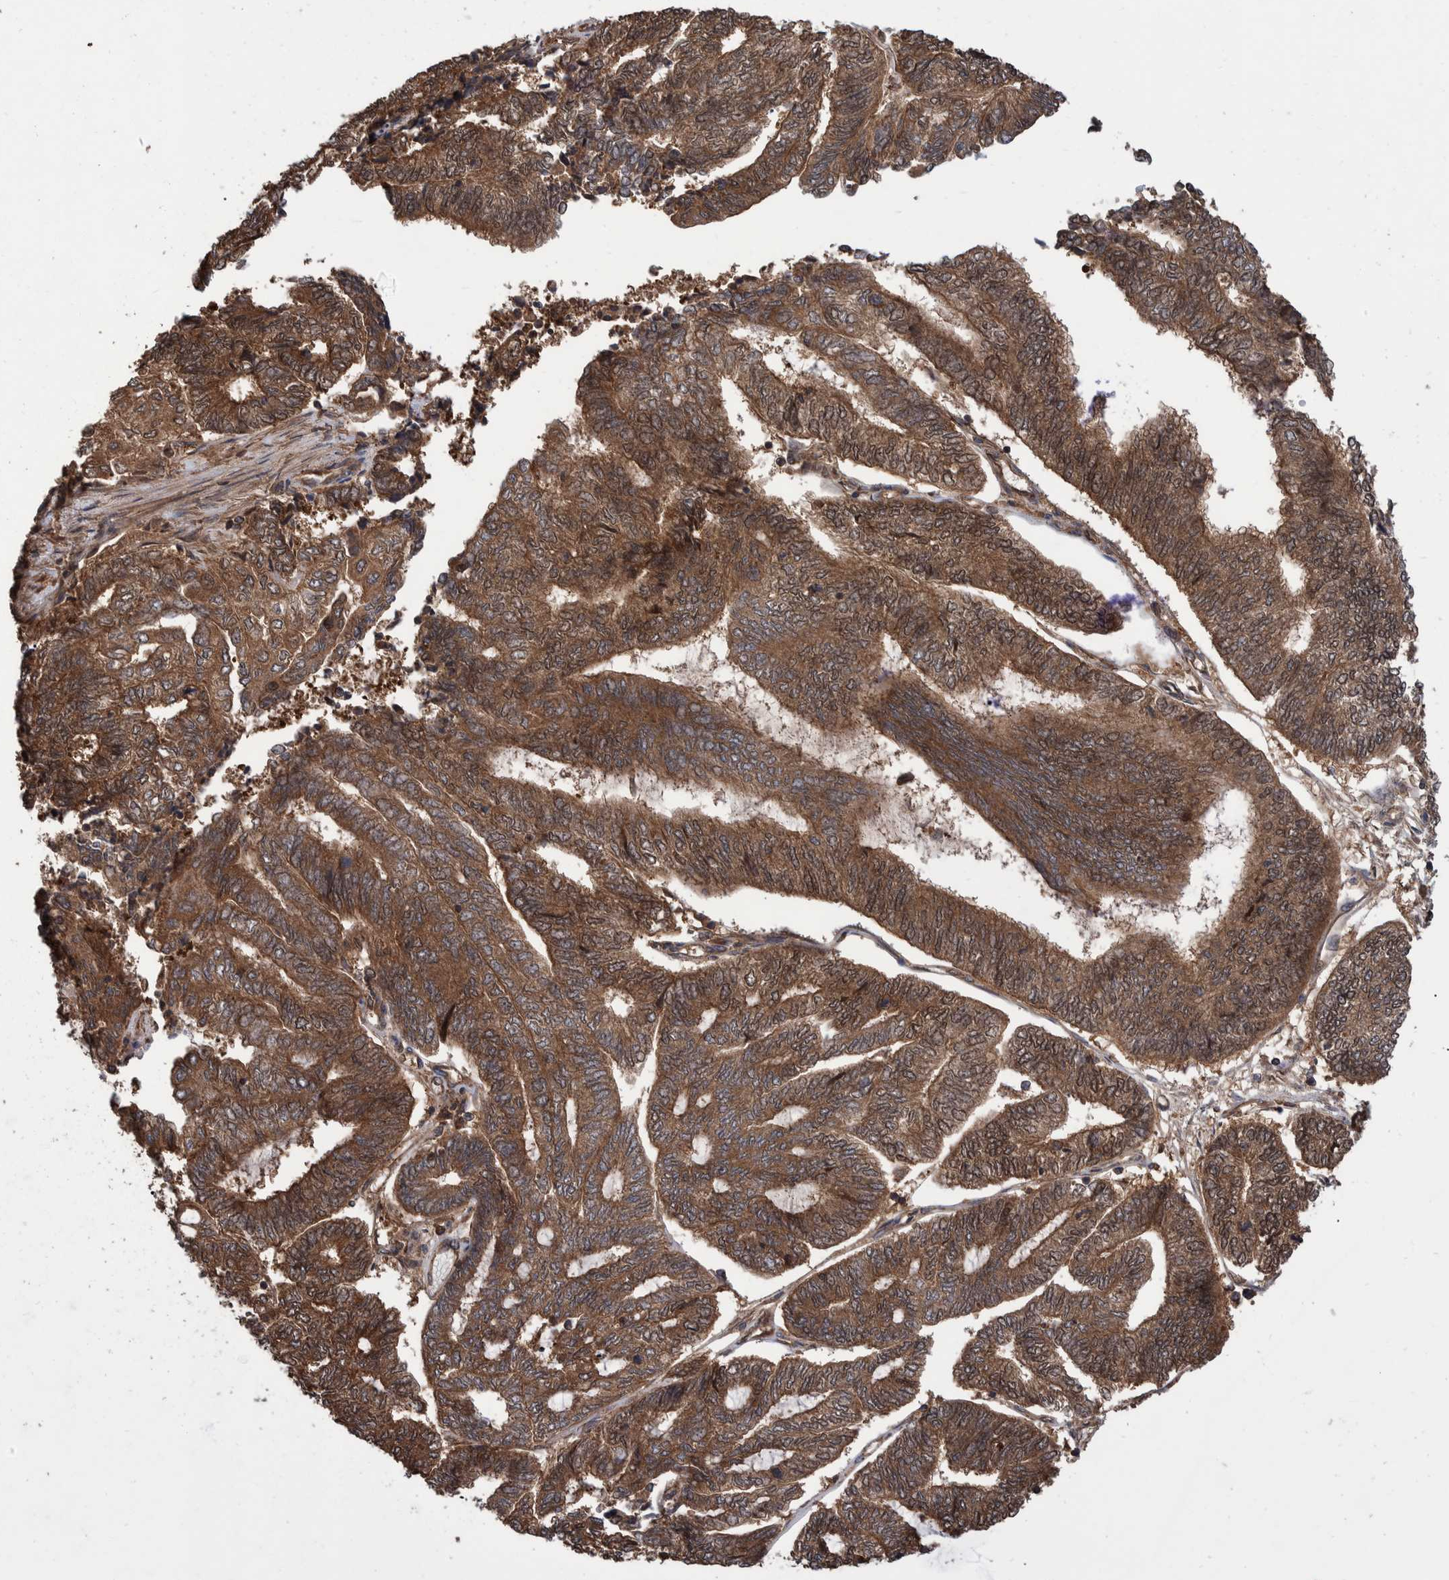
{"staining": {"intensity": "moderate", "quantity": ">75%", "location": "cytoplasmic/membranous"}, "tissue": "endometrial cancer", "cell_type": "Tumor cells", "image_type": "cancer", "snomed": [{"axis": "morphology", "description": "Adenocarcinoma, NOS"}, {"axis": "topography", "description": "Uterus"}, {"axis": "topography", "description": "Endometrium"}], "caption": "High-magnification brightfield microscopy of endometrial cancer (adenocarcinoma) stained with DAB (brown) and counterstained with hematoxylin (blue). tumor cells exhibit moderate cytoplasmic/membranous staining is seen in about>75% of cells. (IHC, brightfield microscopy, high magnification).", "gene": "VBP1", "patient": {"sex": "female", "age": 70}}